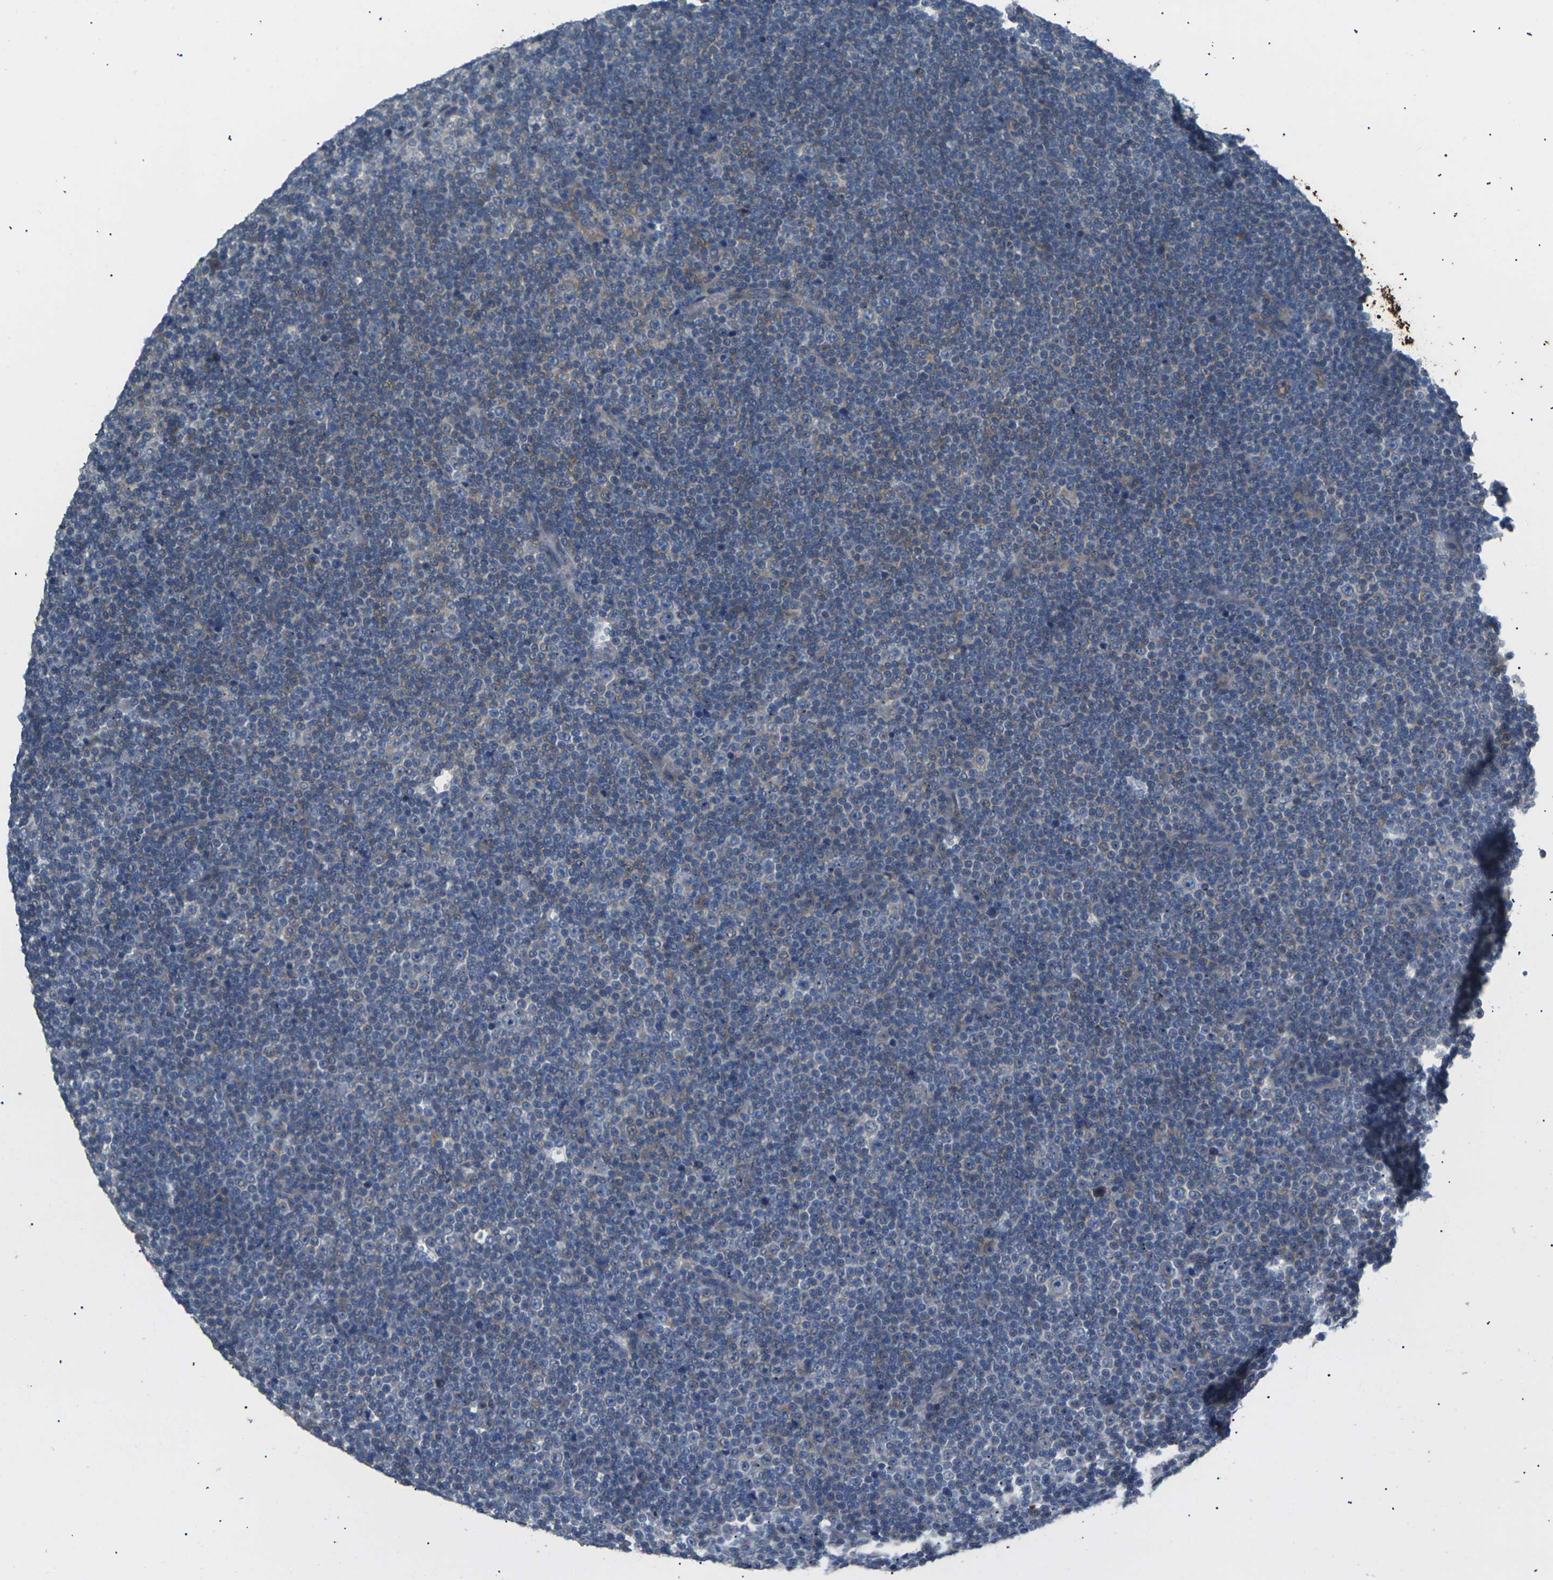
{"staining": {"intensity": "weak", "quantity": ">75%", "location": "cytoplasmic/membranous"}, "tissue": "lymphoma", "cell_type": "Tumor cells", "image_type": "cancer", "snomed": [{"axis": "morphology", "description": "Malignant lymphoma, non-Hodgkin's type, Low grade"}, {"axis": "topography", "description": "Lymph node"}], "caption": "Protein positivity by immunohistochemistry shows weak cytoplasmic/membranous staining in approximately >75% of tumor cells in lymphoma. The staining is performed using DAB (3,3'-diaminobenzidine) brown chromogen to label protein expression. The nuclei are counter-stained blue using hematoxylin.", "gene": "KLHDC8B", "patient": {"sex": "female", "age": 67}}